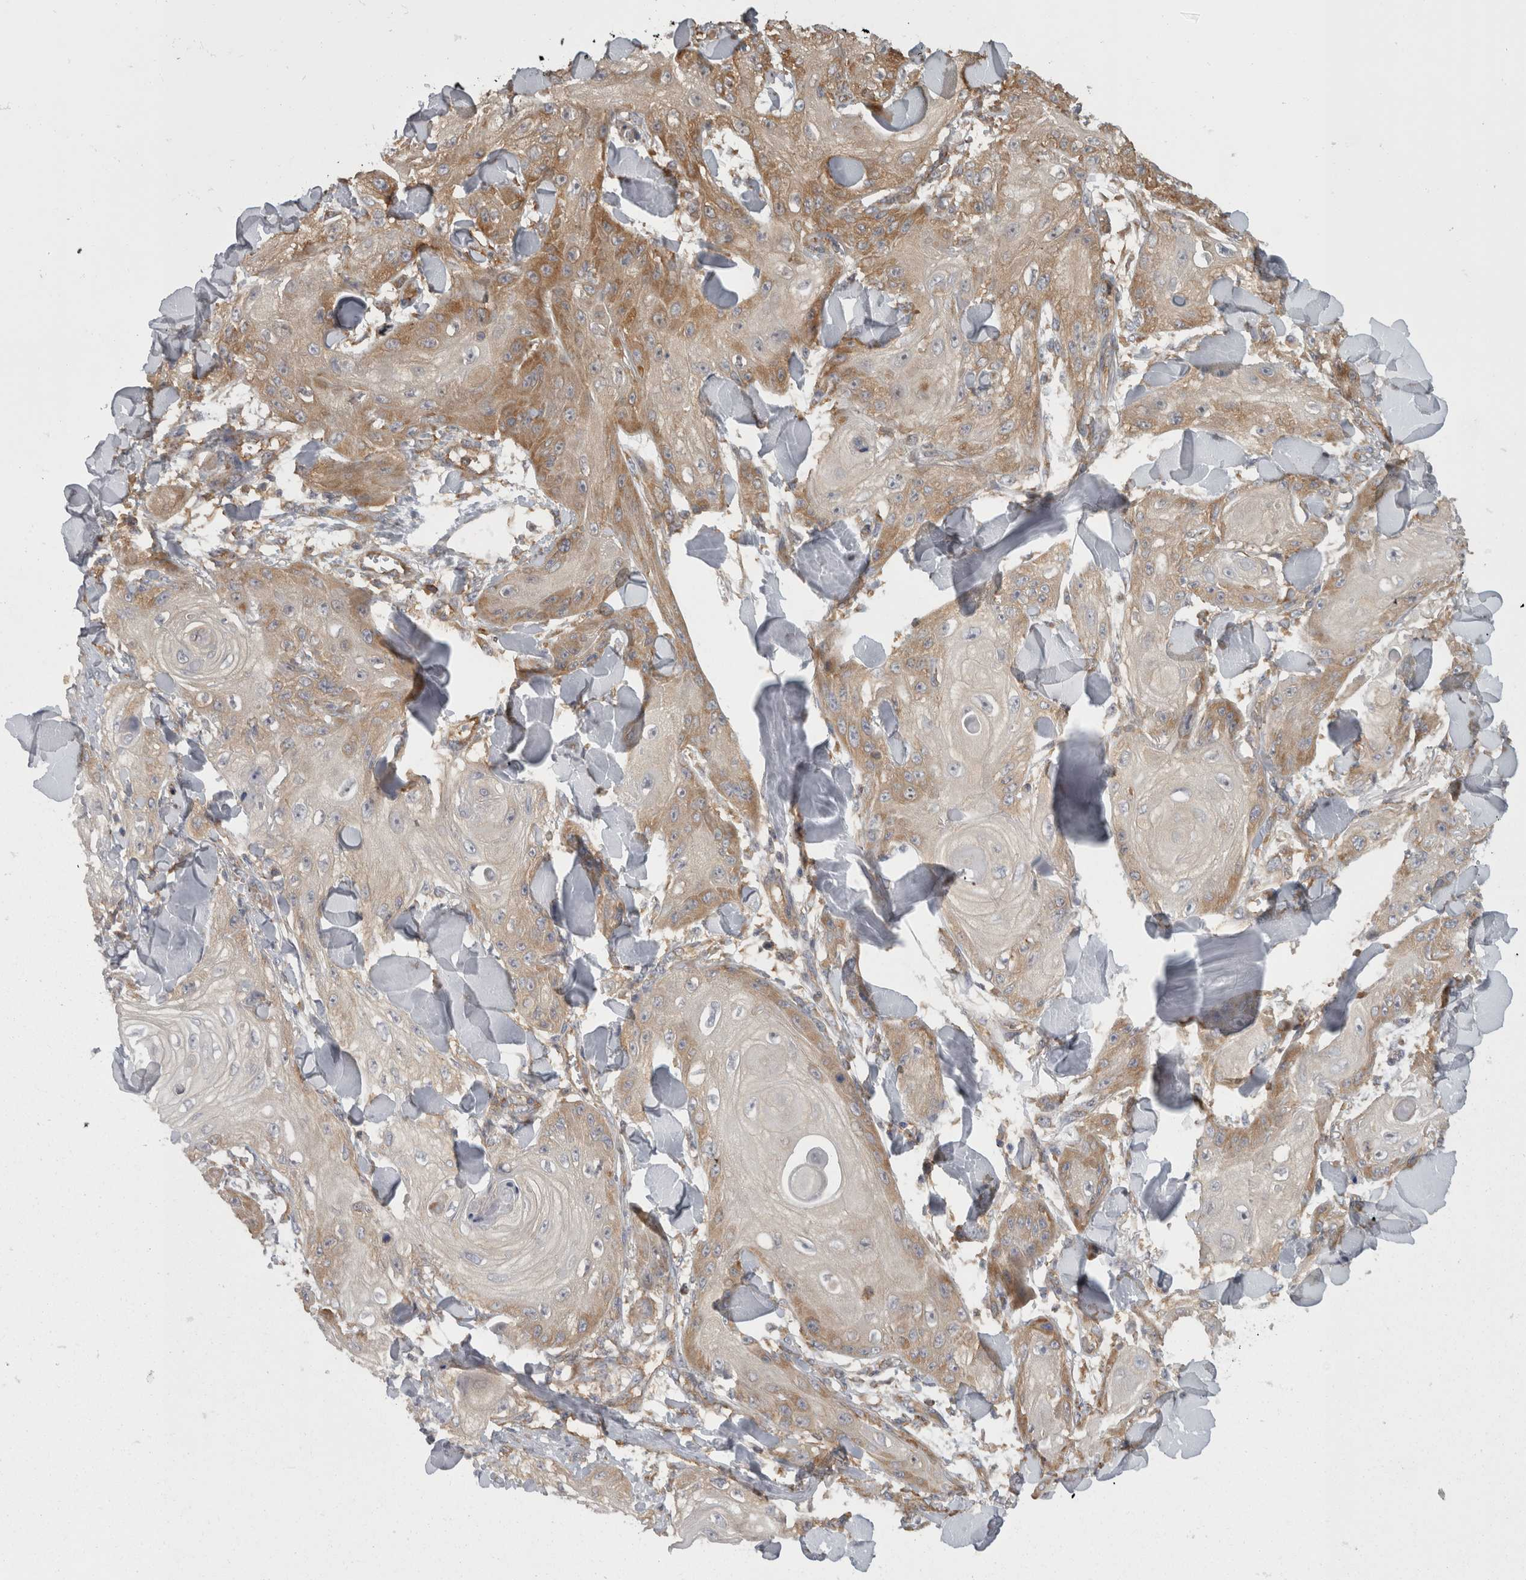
{"staining": {"intensity": "moderate", "quantity": "25%-75%", "location": "cytoplasmic/membranous"}, "tissue": "skin cancer", "cell_type": "Tumor cells", "image_type": "cancer", "snomed": [{"axis": "morphology", "description": "Squamous cell carcinoma, NOS"}, {"axis": "topography", "description": "Skin"}], "caption": "Protein expression analysis of skin cancer (squamous cell carcinoma) displays moderate cytoplasmic/membranous positivity in approximately 25%-75% of tumor cells. (Stains: DAB (3,3'-diaminobenzidine) in brown, nuclei in blue, Microscopy: brightfield microscopy at high magnification).", "gene": "SMCR8", "patient": {"sex": "male", "age": 74}}